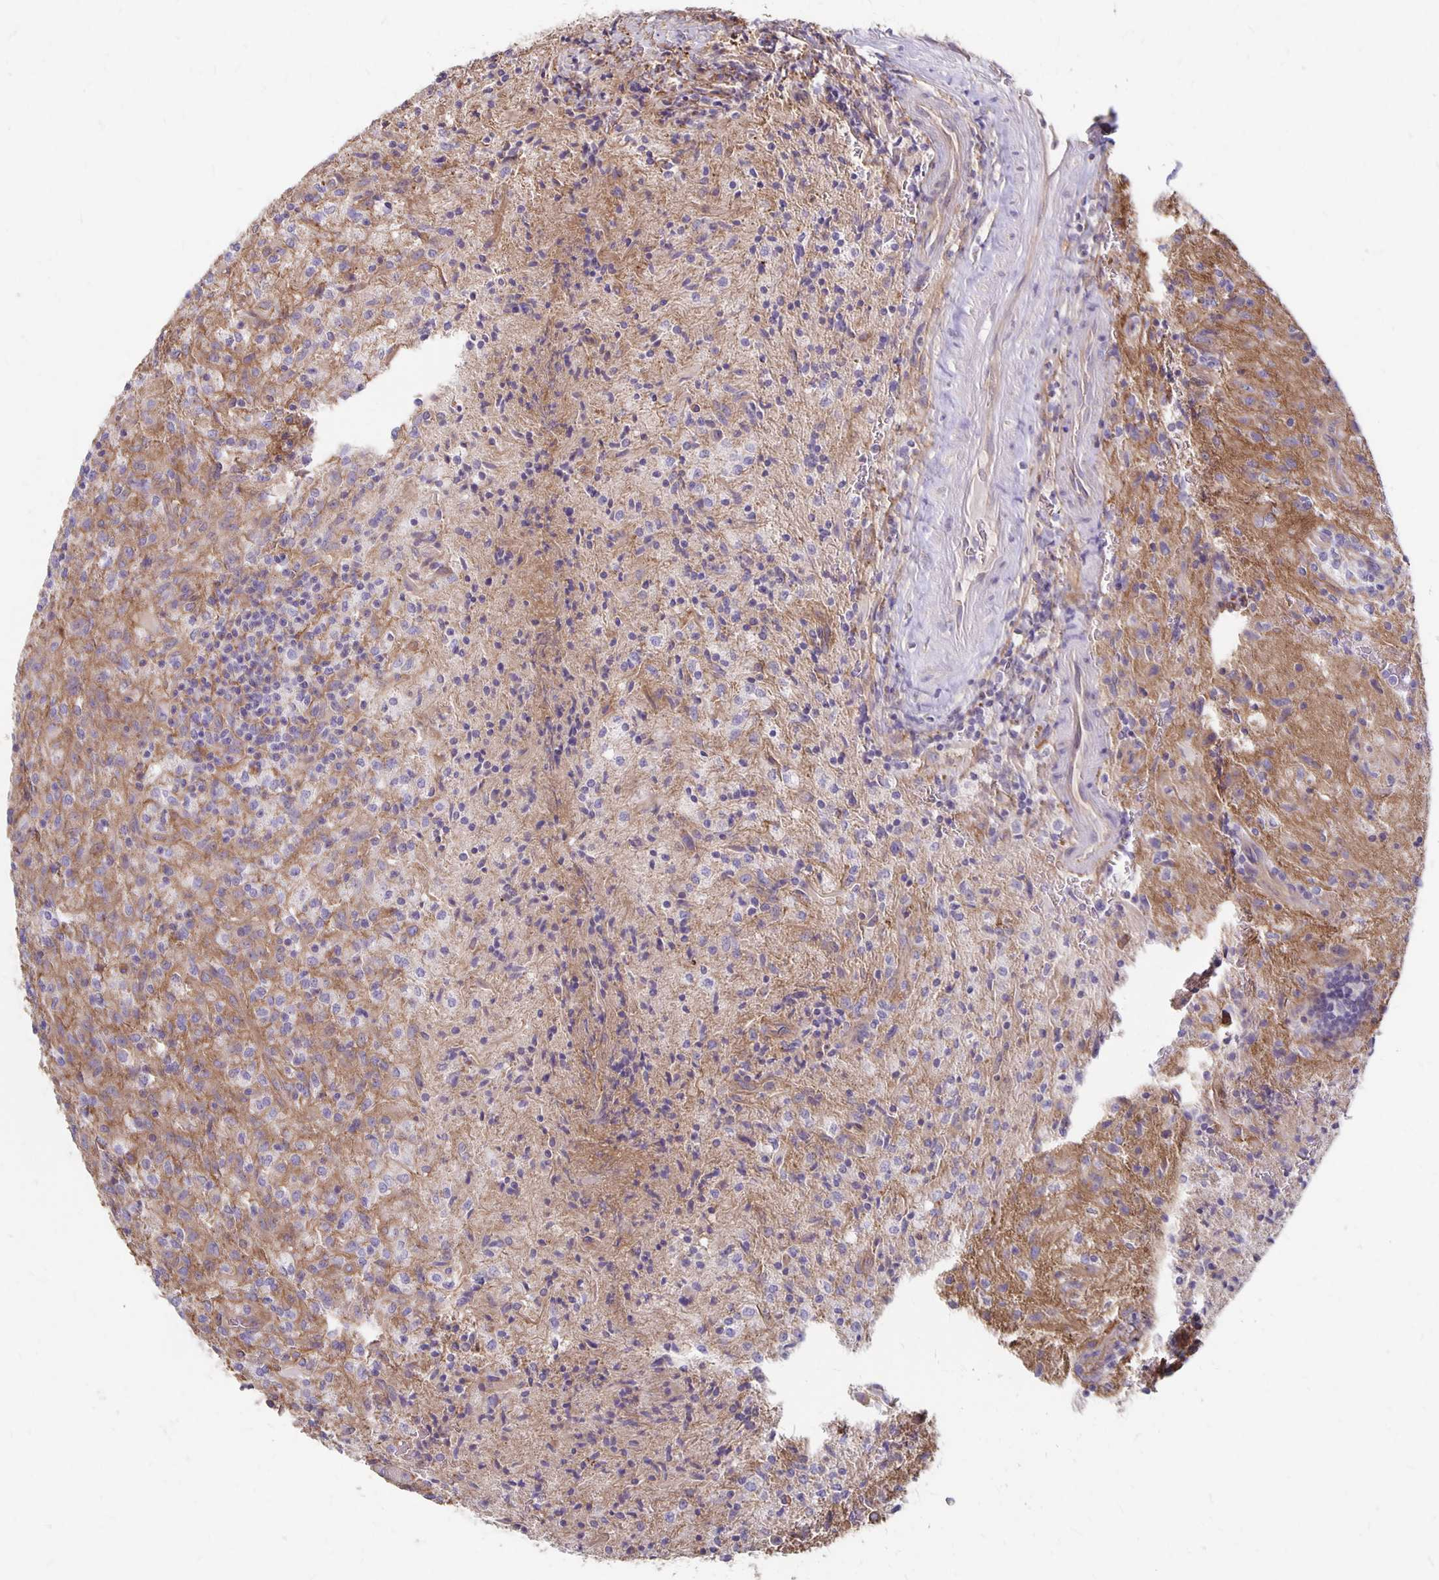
{"staining": {"intensity": "negative", "quantity": "none", "location": "none"}, "tissue": "glioma", "cell_type": "Tumor cells", "image_type": "cancer", "snomed": [{"axis": "morphology", "description": "Glioma, malignant, High grade"}, {"axis": "topography", "description": "Brain"}], "caption": "A micrograph of human high-grade glioma (malignant) is negative for staining in tumor cells.", "gene": "PPP1R3E", "patient": {"sex": "male", "age": 68}}